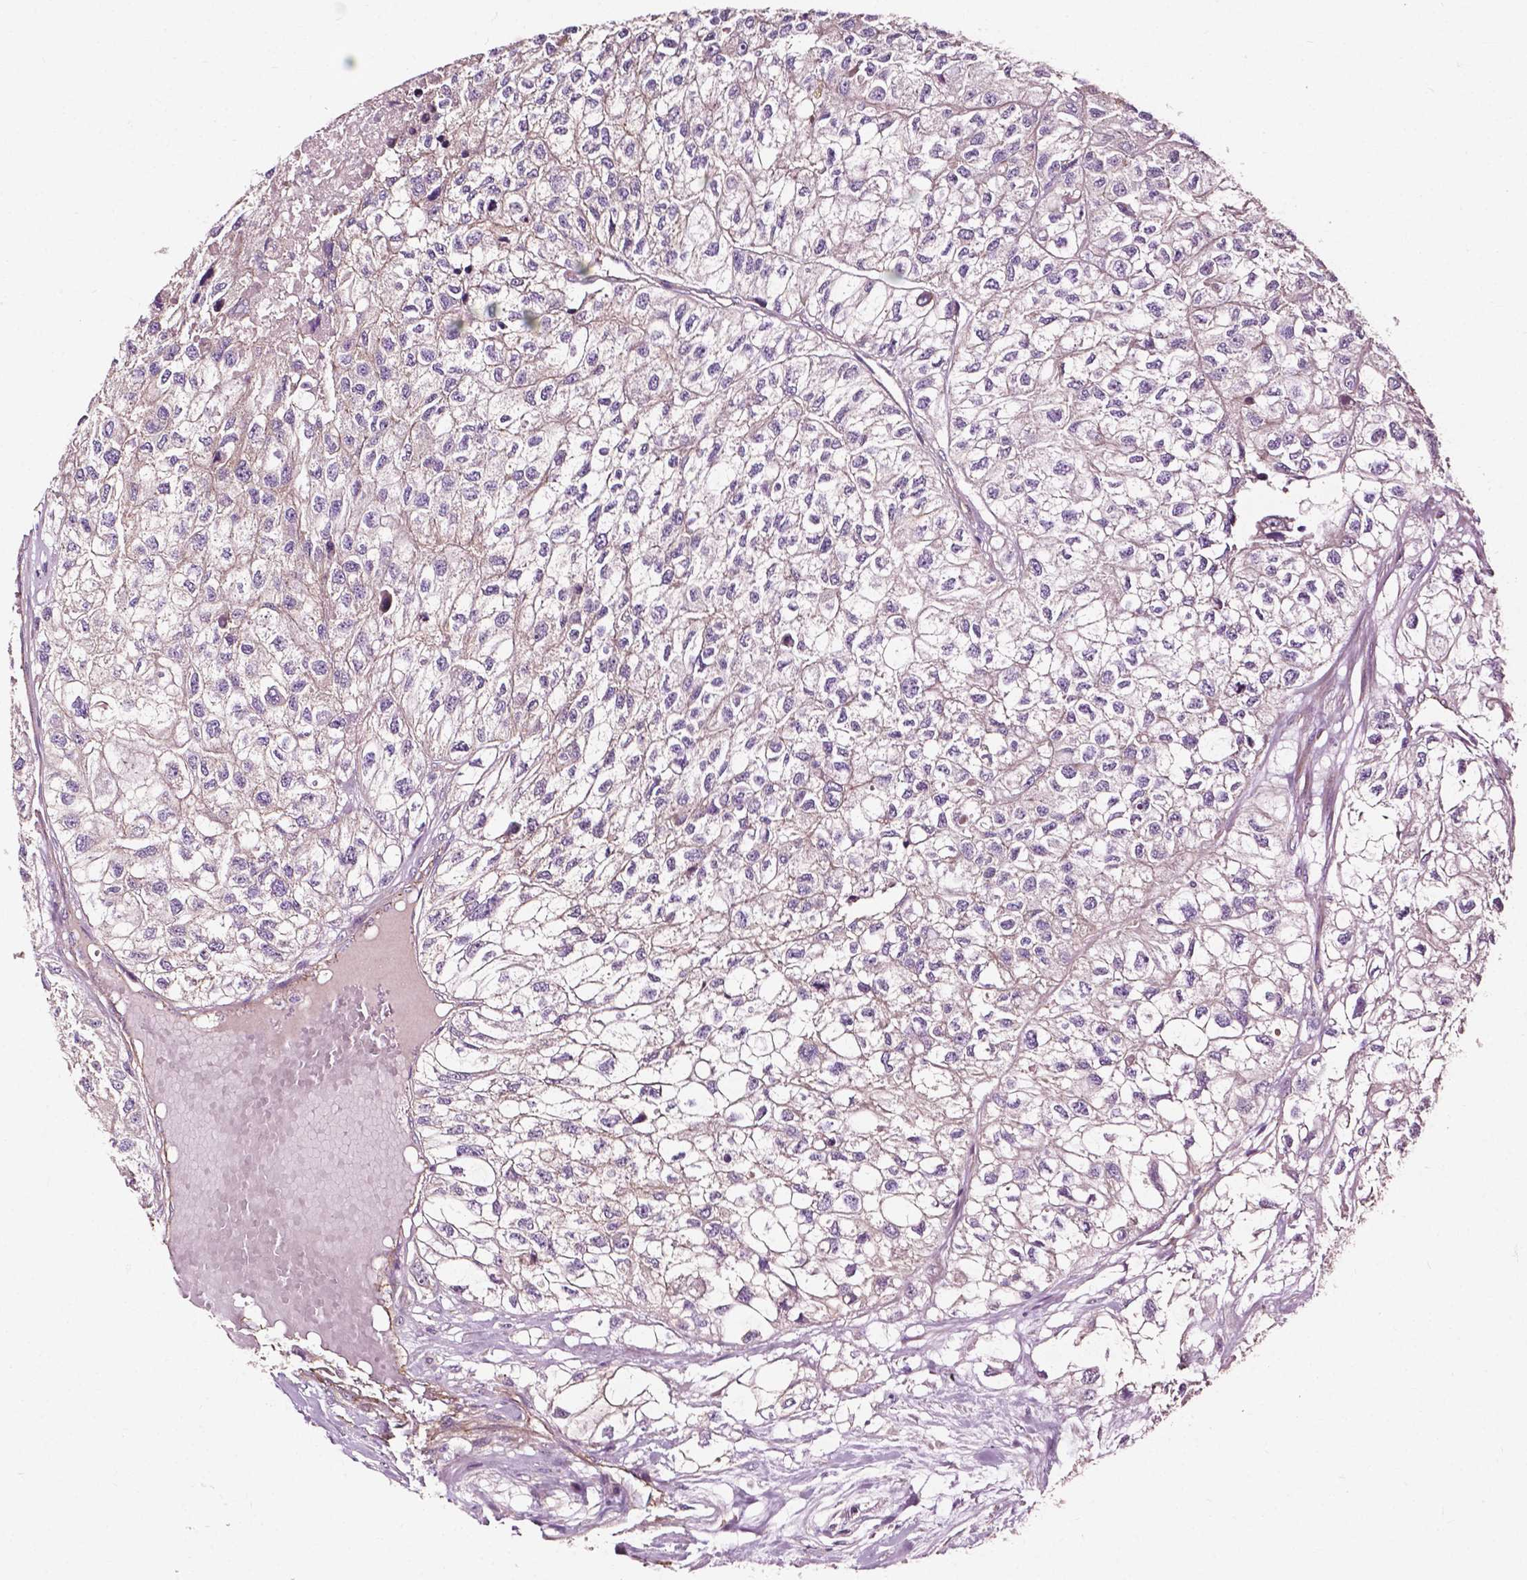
{"staining": {"intensity": "negative", "quantity": "none", "location": "none"}, "tissue": "renal cancer", "cell_type": "Tumor cells", "image_type": "cancer", "snomed": [{"axis": "morphology", "description": "Adenocarcinoma, NOS"}, {"axis": "topography", "description": "Kidney"}], "caption": "DAB immunohistochemical staining of human adenocarcinoma (renal) displays no significant staining in tumor cells.", "gene": "ATG16L1", "patient": {"sex": "male", "age": 56}}